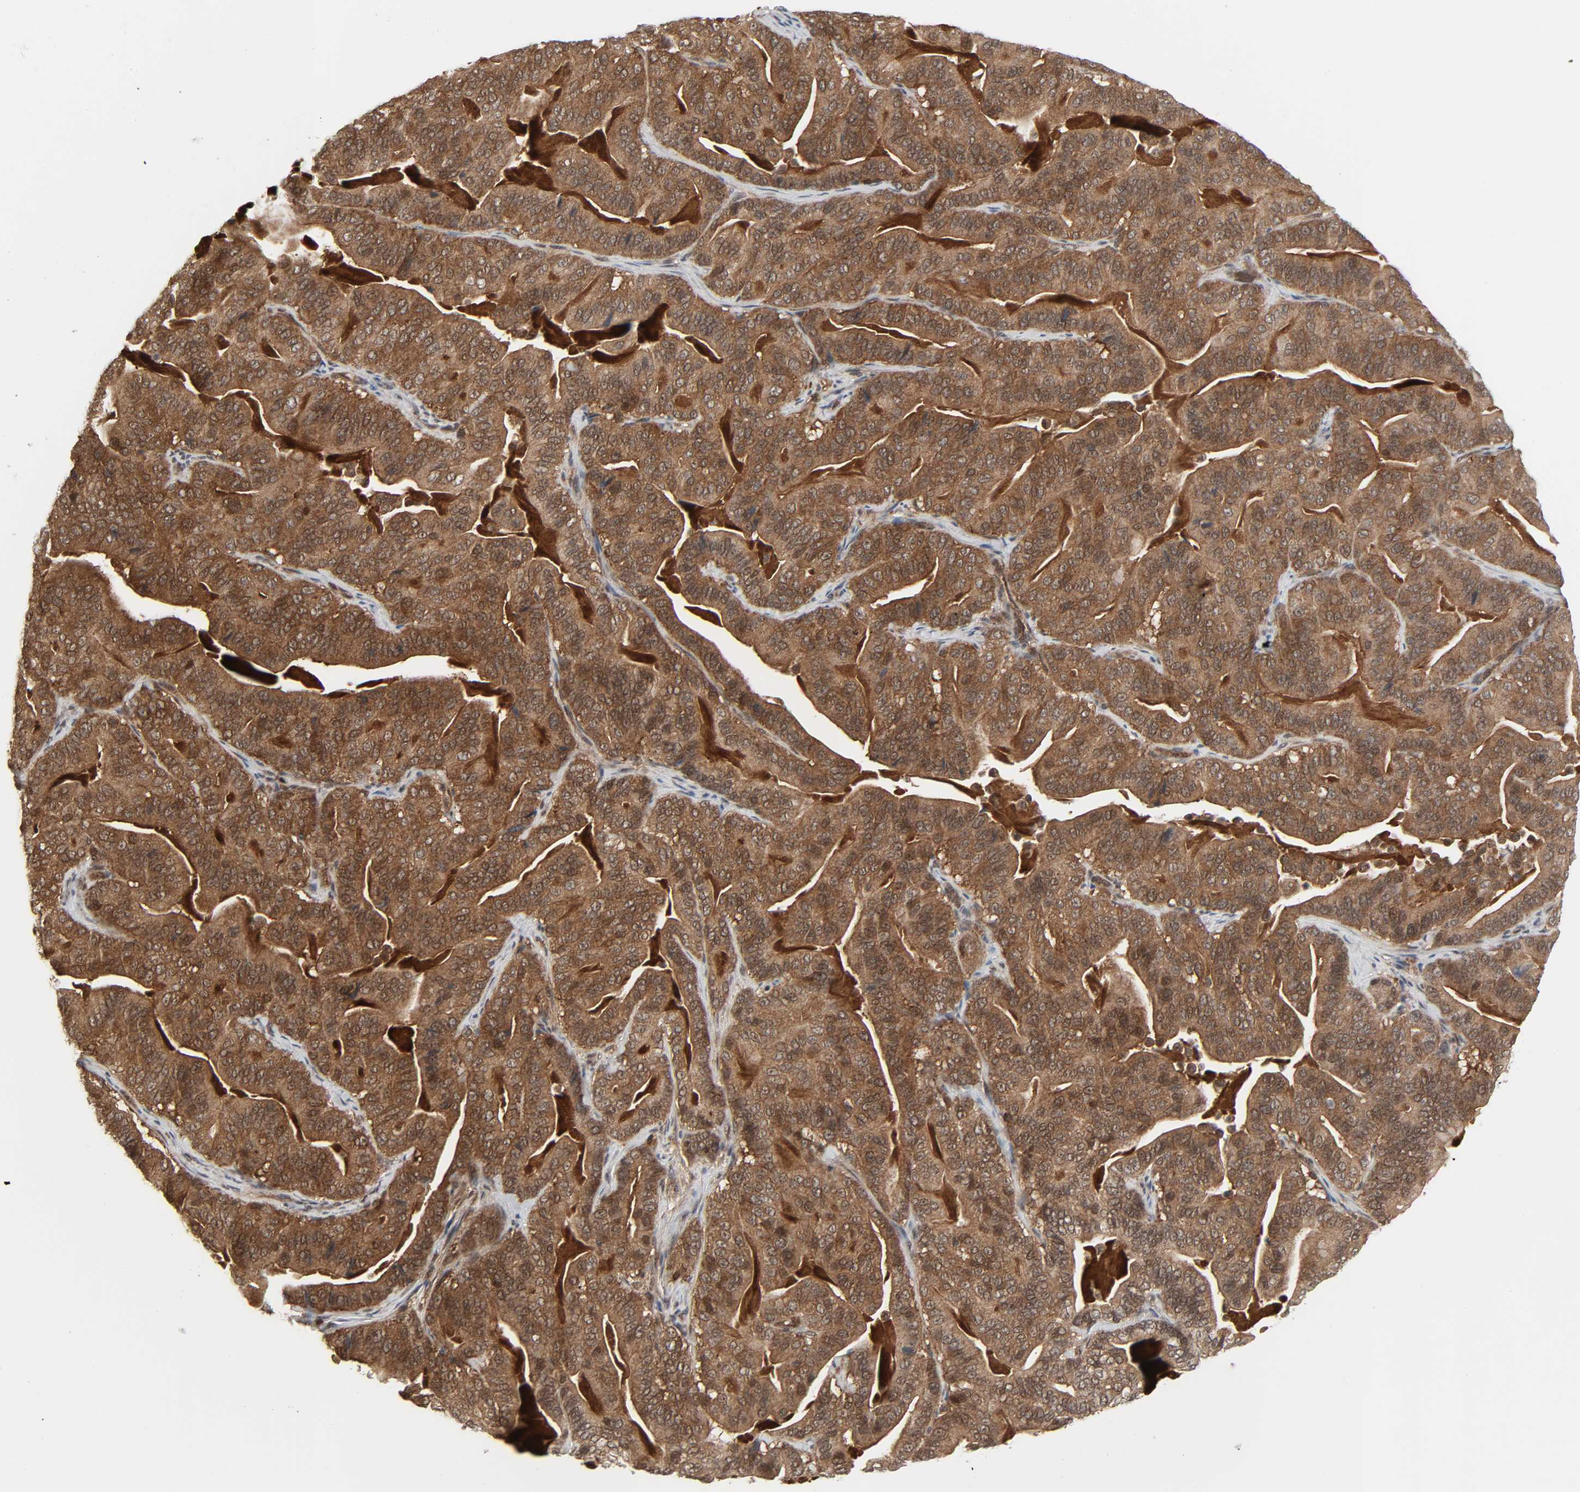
{"staining": {"intensity": "moderate", "quantity": ">75%", "location": "cytoplasmic/membranous"}, "tissue": "pancreatic cancer", "cell_type": "Tumor cells", "image_type": "cancer", "snomed": [{"axis": "morphology", "description": "Adenocarcinoma, NOS"}, {"axis": "topography", "description": "Pancreas"}], "caption": "A medium amount of moderate cytoplasmic/membranous positivity is appreciated in about >75% of tumor cells in adenocarcinoma (pancreatic) tissue. The staining was performed using DAB, with brown indicating positive protein expression. Nuclei are stained blue with hematoxylin.", "gene": "GSK3A", "patient": {"sex": "male", "age": 63}}